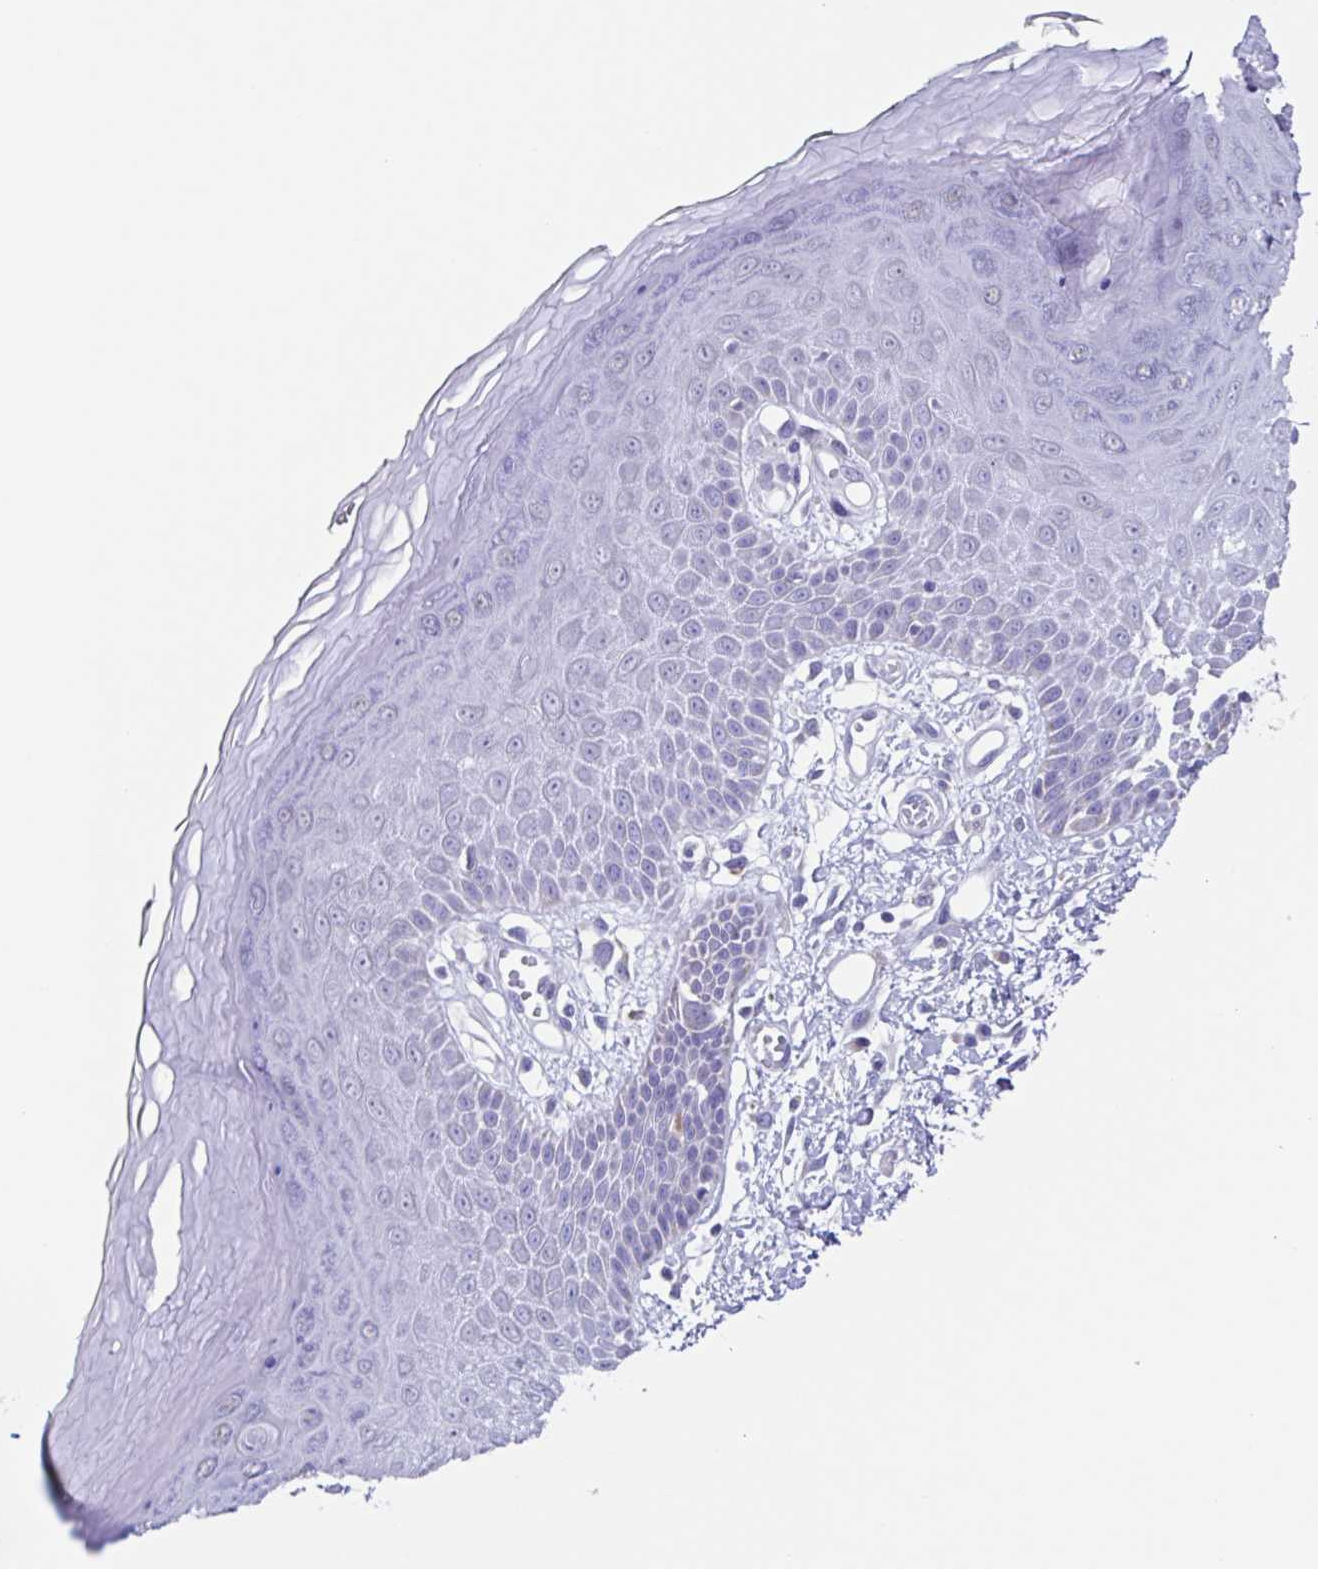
{"staining": {"intensity": "negative", "quantity": "none", "location": "none"}, "tissue": "skin", "cell_type": "Epidermal cells", "image_type": "normal", "snomed": [{"axis": "morphology", "description": "Normal tissue, NOS"}, {"axis": "topography", "description": "Anal"}, {"axis": "topography", "description": "Peripheral nerve tissue"}], "caption": "High magnification brightfield microscopy of benign skin stained with DAB (brown) and counterstained with hematoxylin (blue): epidermal cells show no significant staining.", "gene": "PBOV1", "patient": {"sex": "male", "age": 78}}